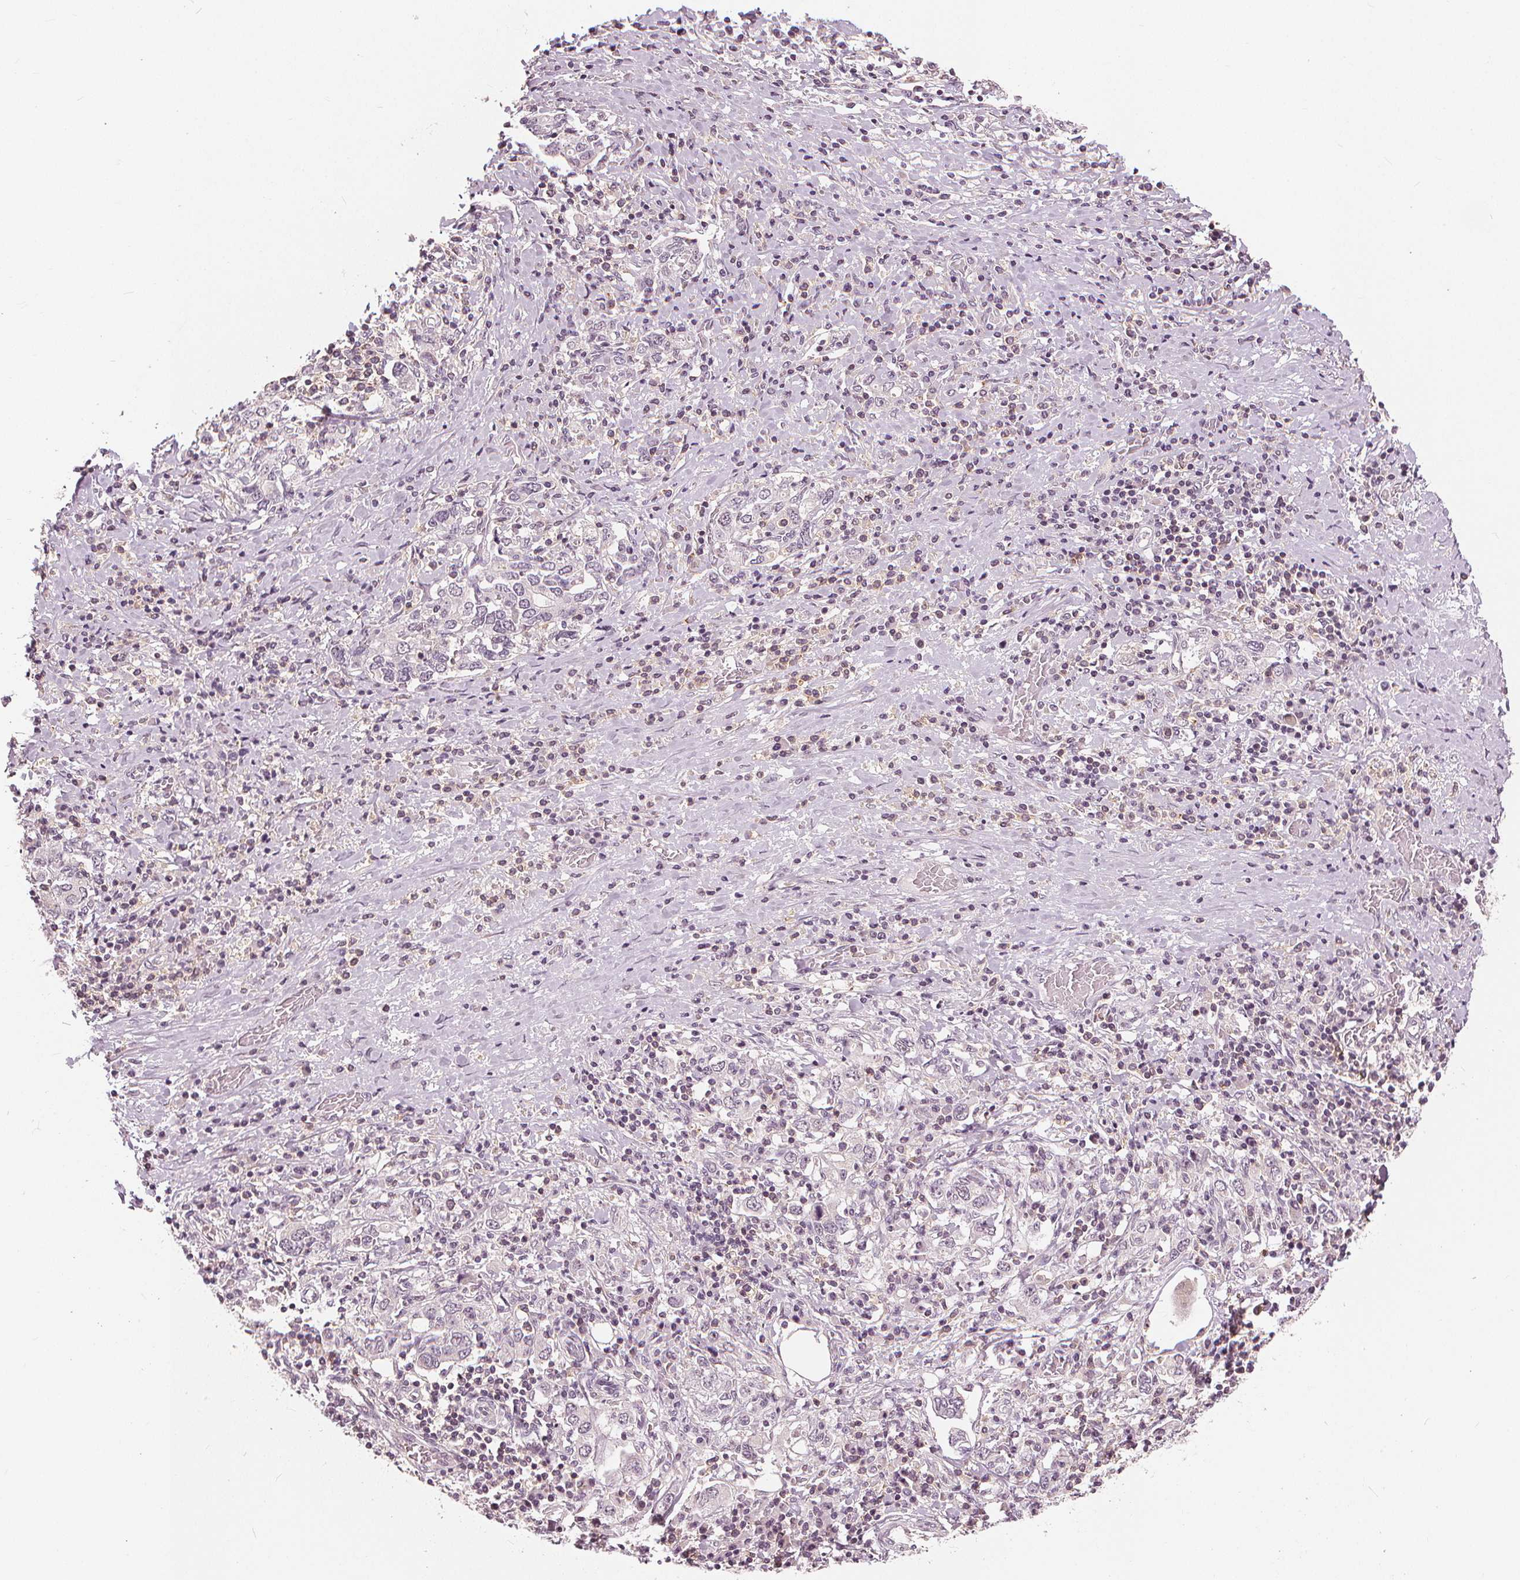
{"staining": {"intensity": "negative", "quantity": "none", "location": "none"}, "tissue": "stomach cancer", "cell_type": "Tumor cells", "image_type": "cancer", "snomed": [{"axis": "morphology", "description": "Adenocarcinoma, NOS"}, {"axis": "topography", "description": "Stomach, upper"}, {"axis": "topography", "description": "Stomach"}], "caption": "Protein analysis of adenocarcinoma (stomach) demonstrates no significant positivity in tumor cells. Brightfield microscopy of immunohistochemistry (IHC) stained with DAB (3,3'-diaminobenzidine) (brown) and hematoxylin (blue), captured at high magnification.", "gene": "SLC34A1", "patient": {"sex": "male", "age": 62}}